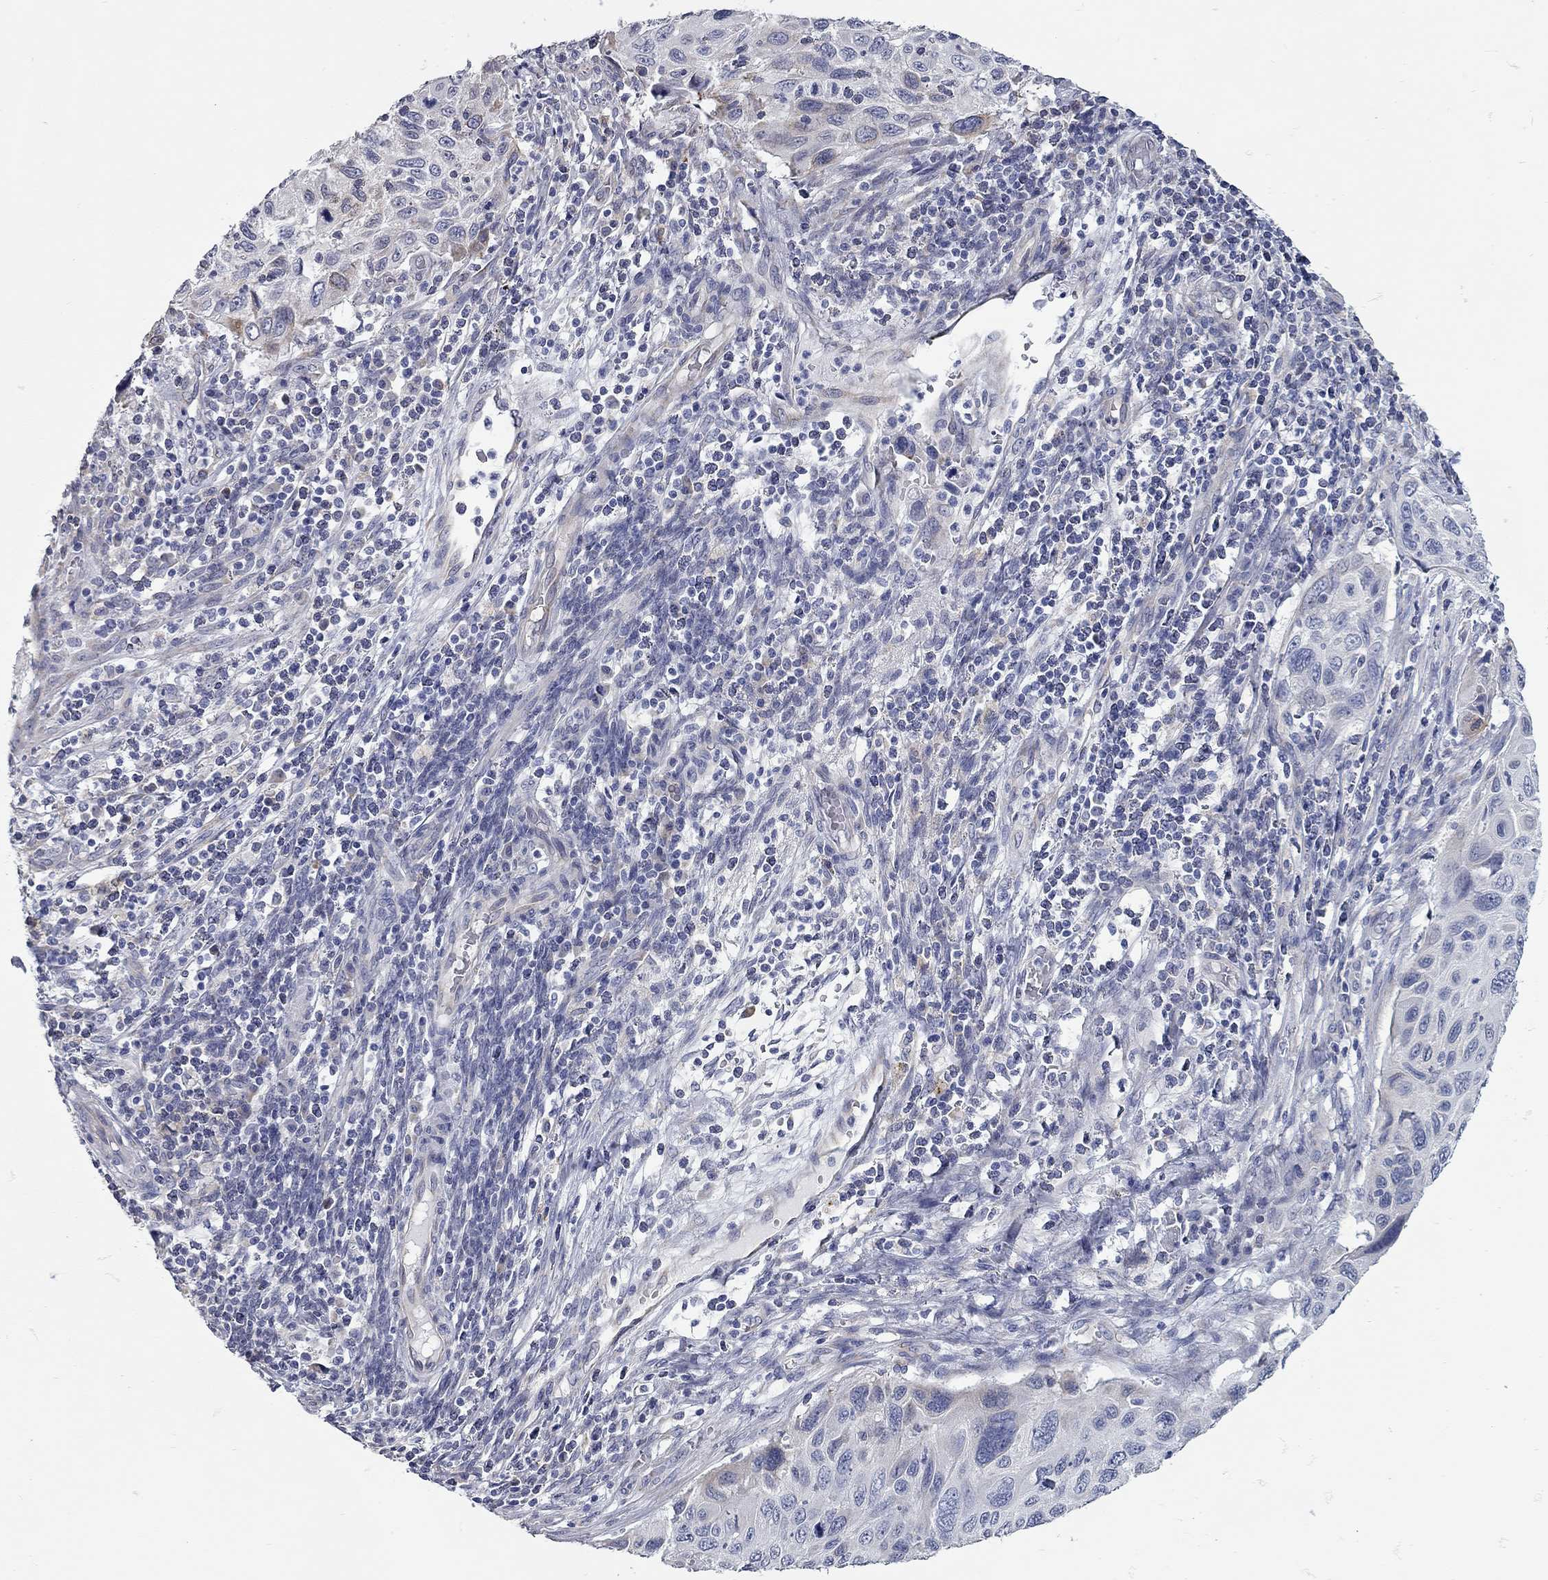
{"staining": {"intensity": "negative", "quantity": "none", "location": "none"}, "tissue": "cervical cancer", "cell_type": "Tumor cells", "image_type": "cancer", "snomed": [{"axis": "morphology", "description": "Squamous cell carcinoma, NOS"}, {"axis": "topography", "description": "Cervix"}], "caption": "There is no significant staining in tumor cells of cervical cancer (squamous cell carcinoma).", "gene": "XAGE2", "patient": {"sex": "female", "age": 70}}